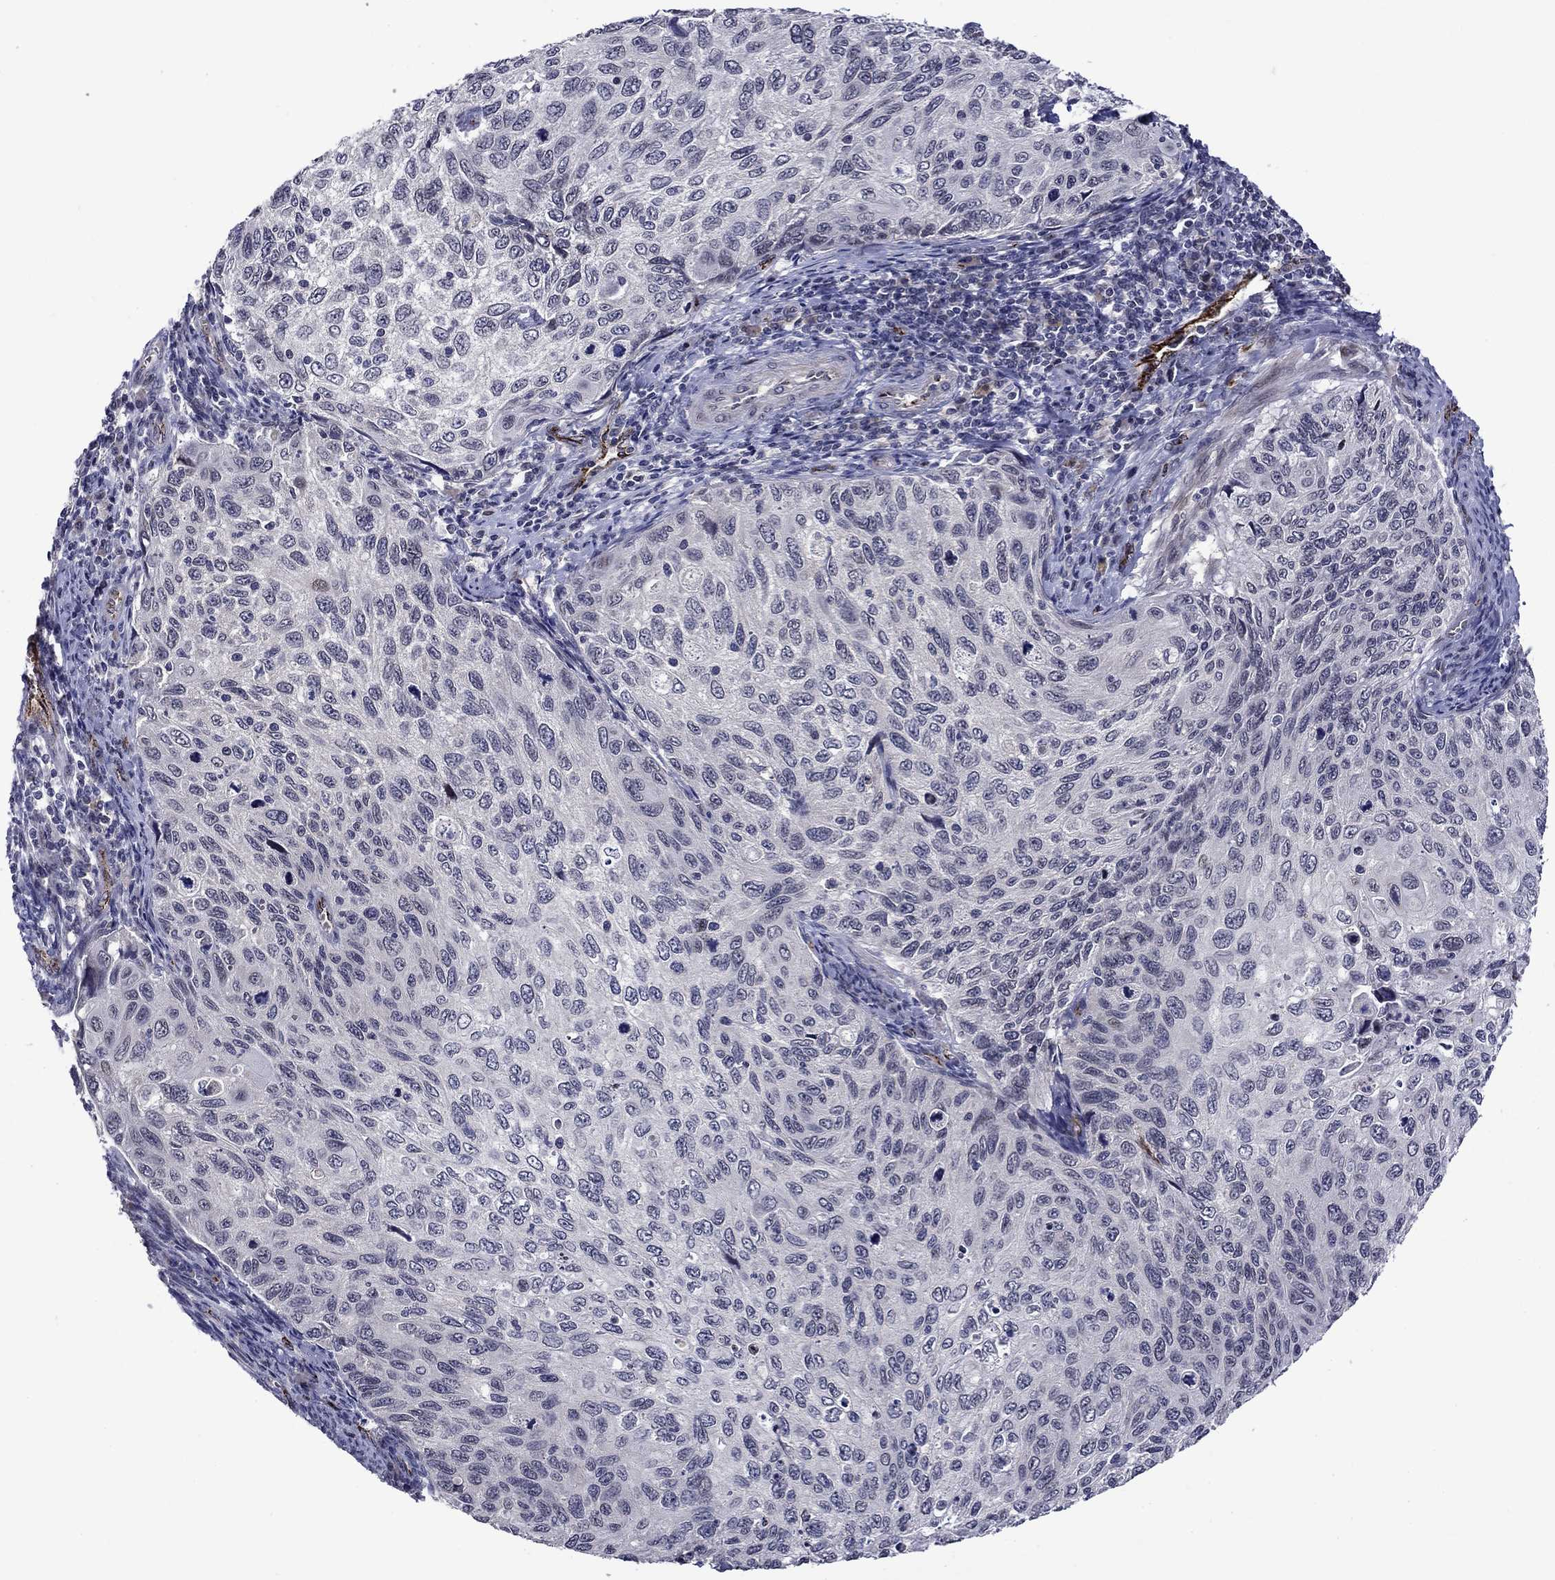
{"staining": {"intensity": "negative", "quantity": "none", "location": "none"}, "tissue": "cervical cancer", "cell_type": "Tumor cells", "image_type": "cancer", "snomed": [{"axis": "morphology", "description": "Squamous cell carcinoma, NOS"}, {"axis": "topography", "description": "Cervix"}], "caption": "Photomicrograph shows no significant protein positivity in tumor cells of cervical cancer. Nuclei are stained in blue.", "gene": "SLITRK1", "patient": {"sex": "female", "age": 70}}